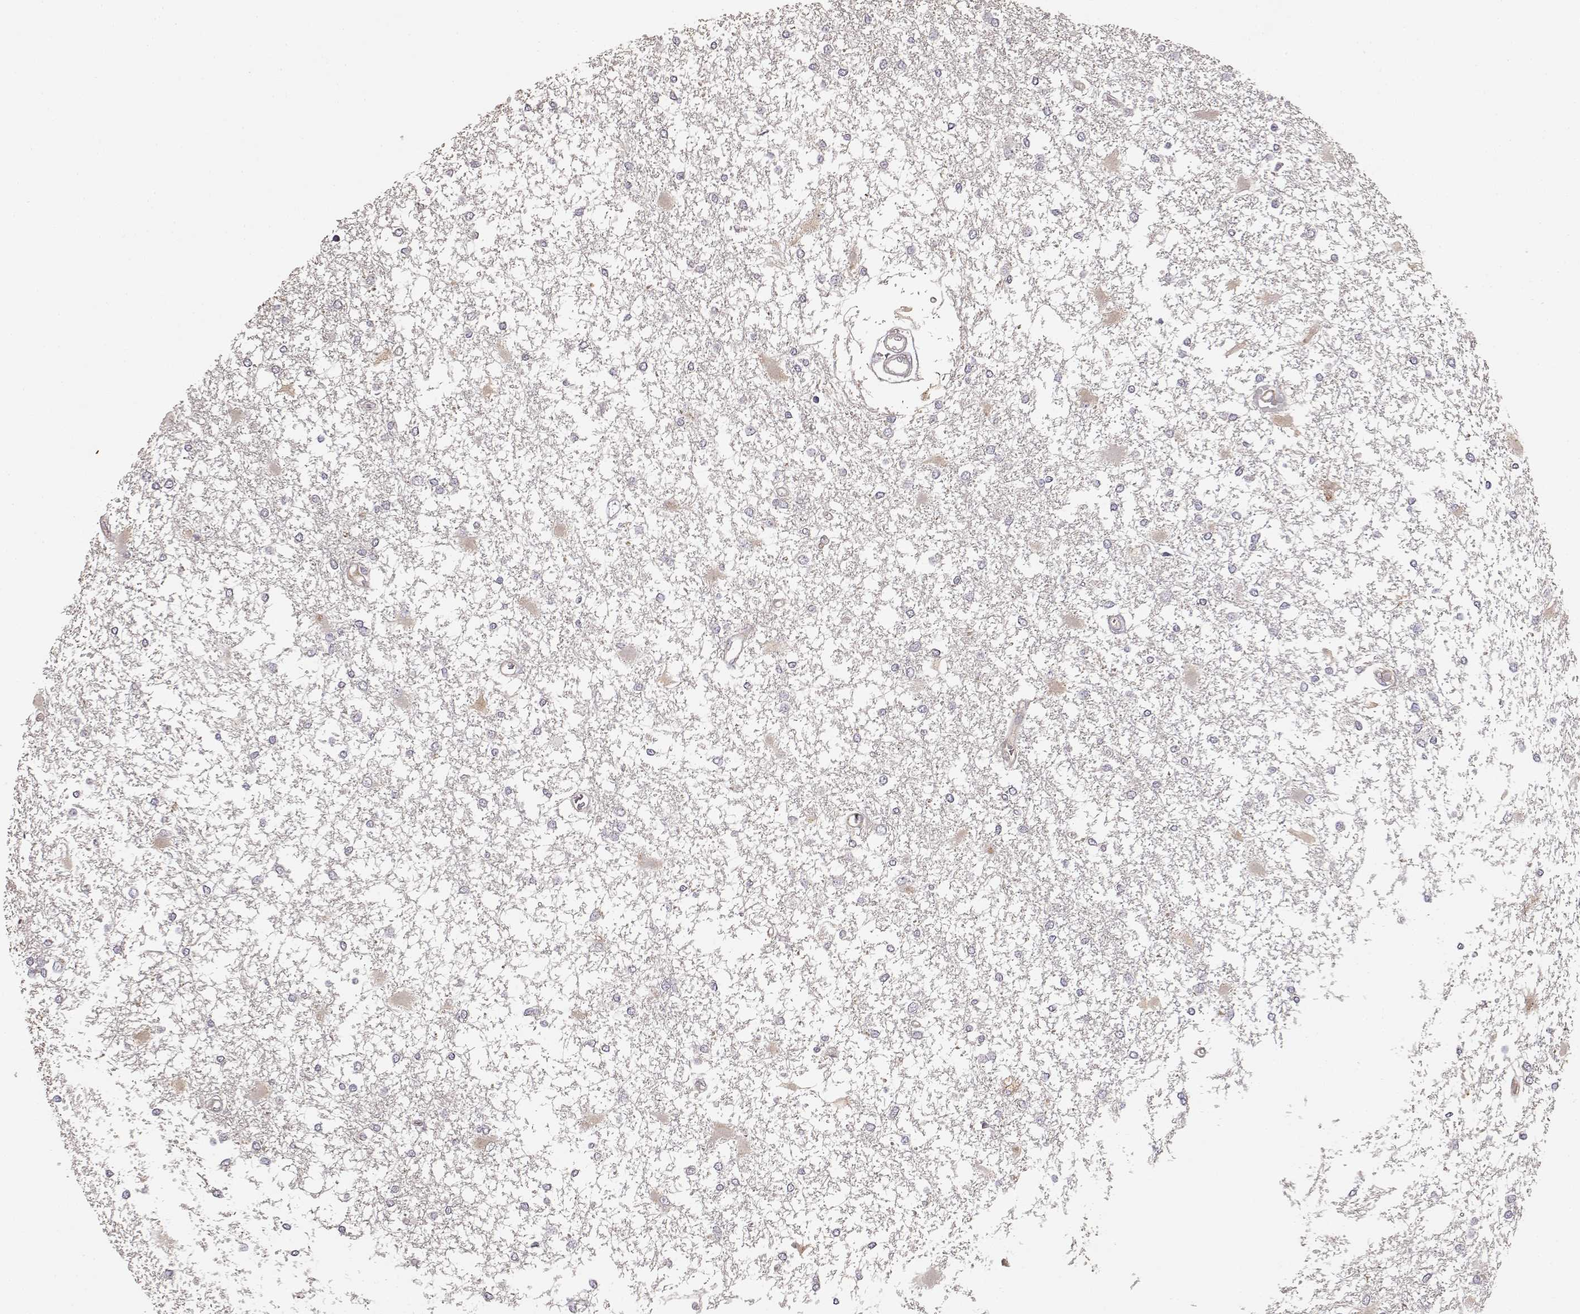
{"staining": {"intensity": "negative", "quantity": "none", "location": "none"}, "tissue": "glioma", "cell_type": "Tumor cells", "image_type": "cancer", "snomed": [{"axis": "morphology", "description": "Glioma, malignant, High grade"}, {"axis": "topography", "description": "Cerebral cortex"}], "caption": "Glioma was stained to show a protein in brown. There is no significant positivity in tumor cells. Brightfield microscopy of immunohistochemistry (IHC) stained with DAB (3,3'-diaminobenzidine) (brown) and hematoxylin (blue), captured at high magnification.", "gene": "GHR", "patient": {"sex": "male", "age": 79}}